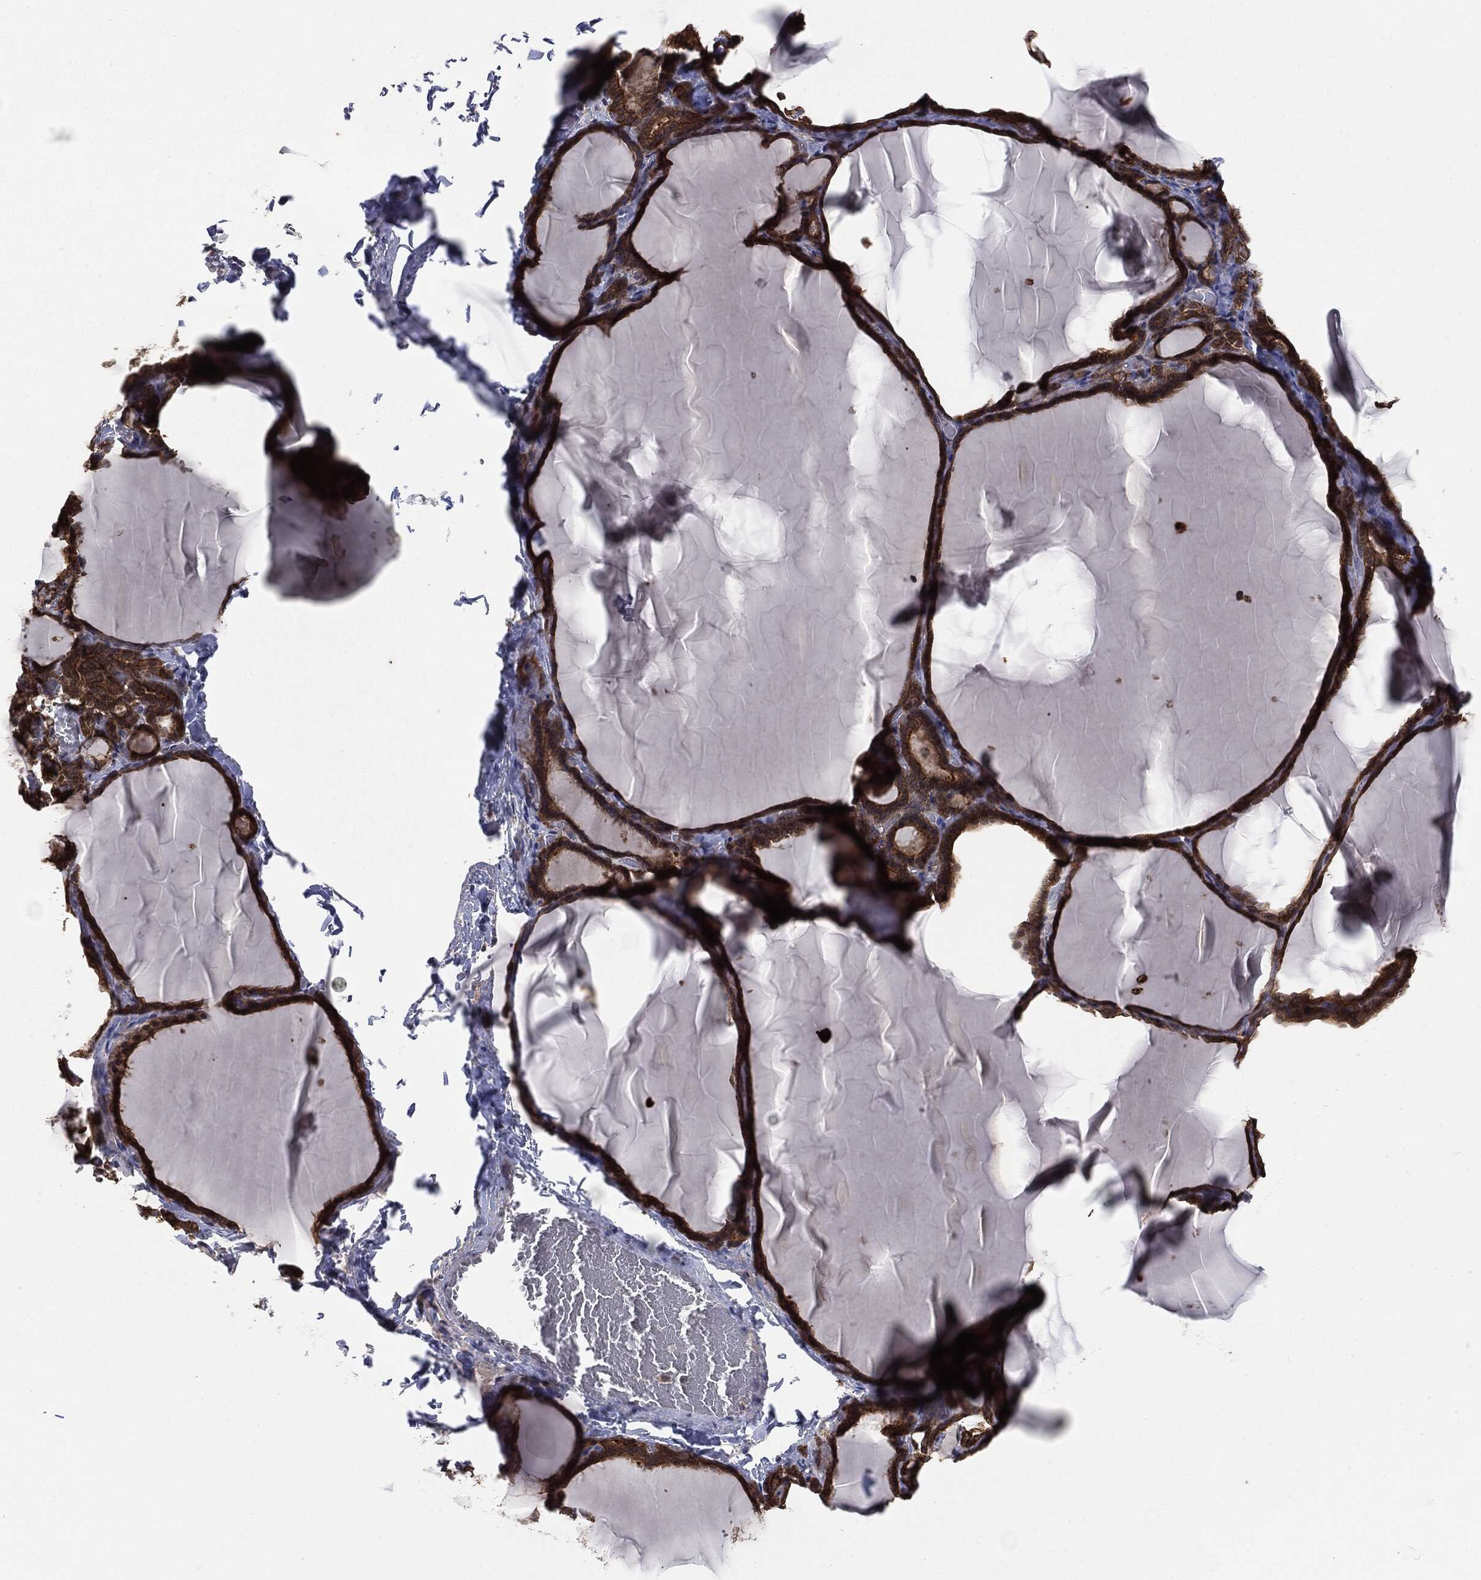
{"staining": {"intensity": "strong", "quantity": ">75%", "location": "cytoplasmic/membranous"}, "tissue": "thyroid gland", "cell_type": "Glandular cells", "image_type": "normal", "snomed": [{"axis": "morphology", "description": "Normal tissue, NOS"}, {"axis": "morphology", "description": "Hyperplasia, NOS"}, {"axis": "topography", "description": "Thyroid gland"}], "caption": "Brown immunohistochemical staining in benign human thyroid gland shows strong cytoplasmic/membranous expression in approximately >75% of glandular cells.", "gene": "KRT7", "patient": {"sex": "female", "age": 27}}